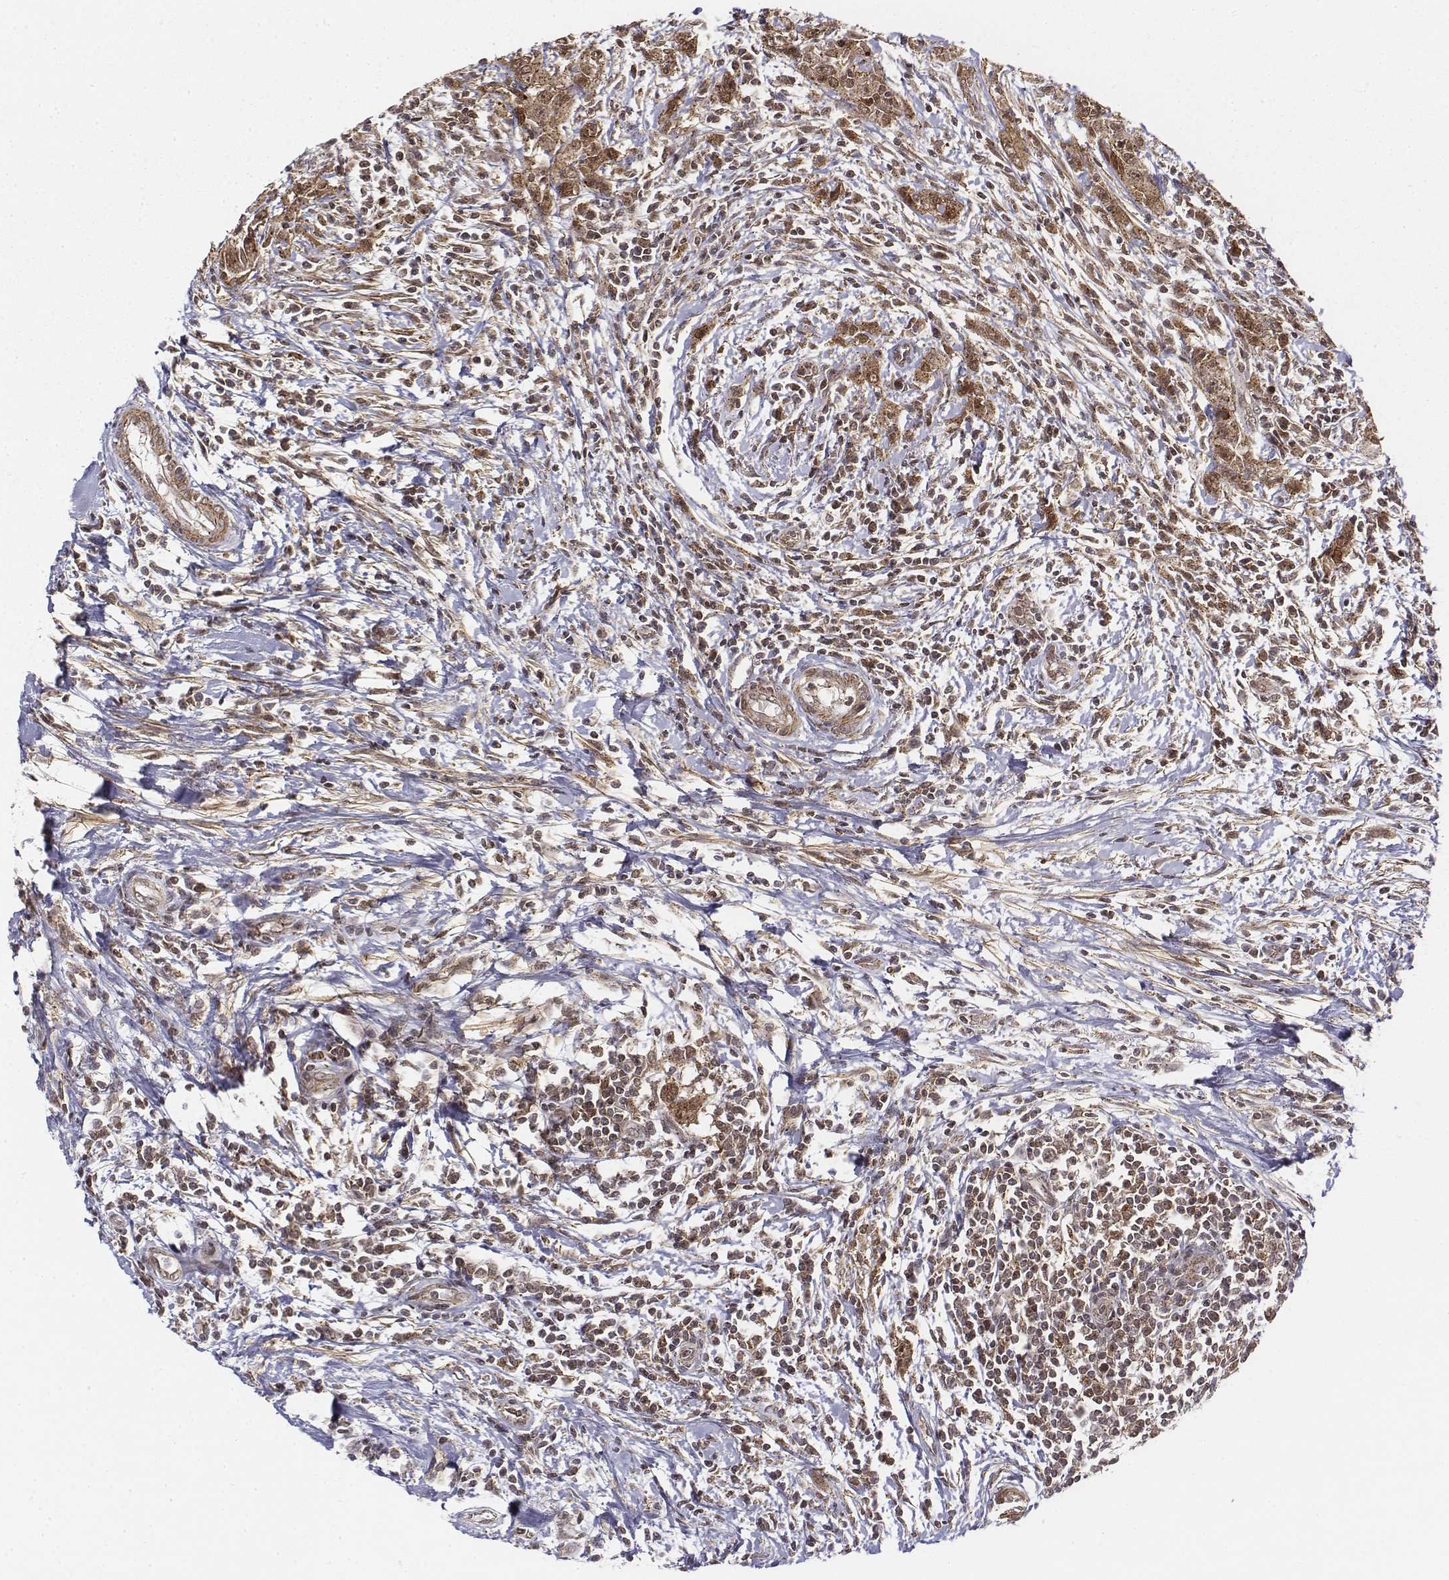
{"staining": {"intensity": "moderate", "quantity": ">75%", "location": "cytoplasmic/membranous,nuclear"}, "tissue": "urothelial cancer", "cell_type": "Tumor cells", "image_type": "cancer", "snomed": [{"axis": "morphology", "description": "Urothelial carcinoma, High grade"}, {"axis": "topography", "description": "Urinary bladder"}], "caption": "Protein staining reveals moderate cytoplasmic/membranous and nuclear positivity in about >75% of tumor cells in urothelial cancer.", "gene": "ZFYVE19", "patient": {"sex": "male", "age": 83}}